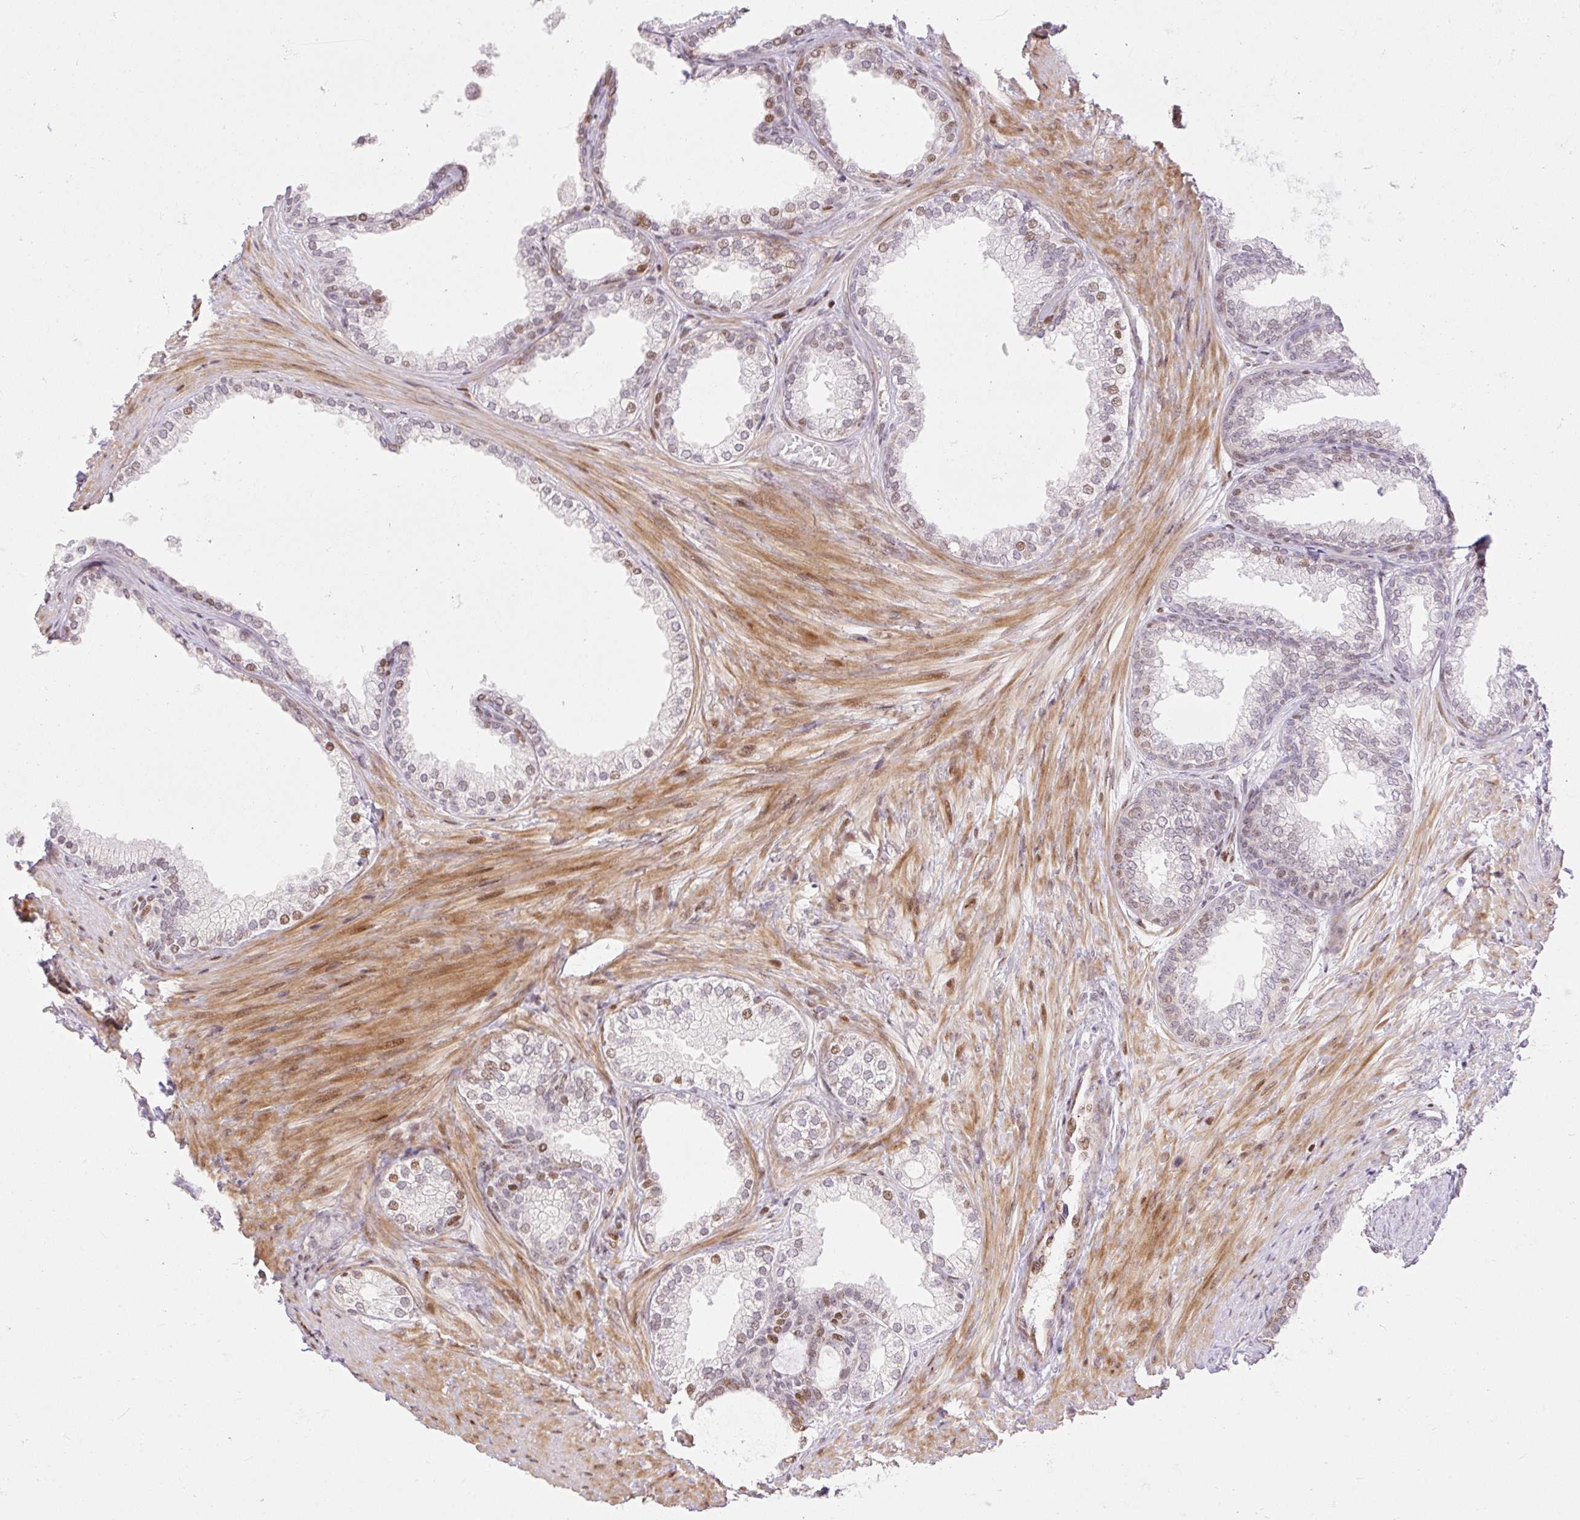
{"staining": {"intensity": "moderate", "quantity": "25%-75%", "location": "nuclear"}, "tissue": "prostate", "cell_type": "Glandular cells", "image_type": "normal", "snomed": [{"axis": "morphology", "description": "Normal tissue, NOS"}, {"axis": "topography", "description": "Prostate"}], "caption": "Prostate stained with DAB immunohistochemistry shows medium levels of moderate nuclear staining in approximately 25%-75% of glandular cells. (DAB IHC, brown staining for protein, blue staining for nuclei).", "gene": "RIPPLY3", "patient": {"sex": "male", "age": 76}}